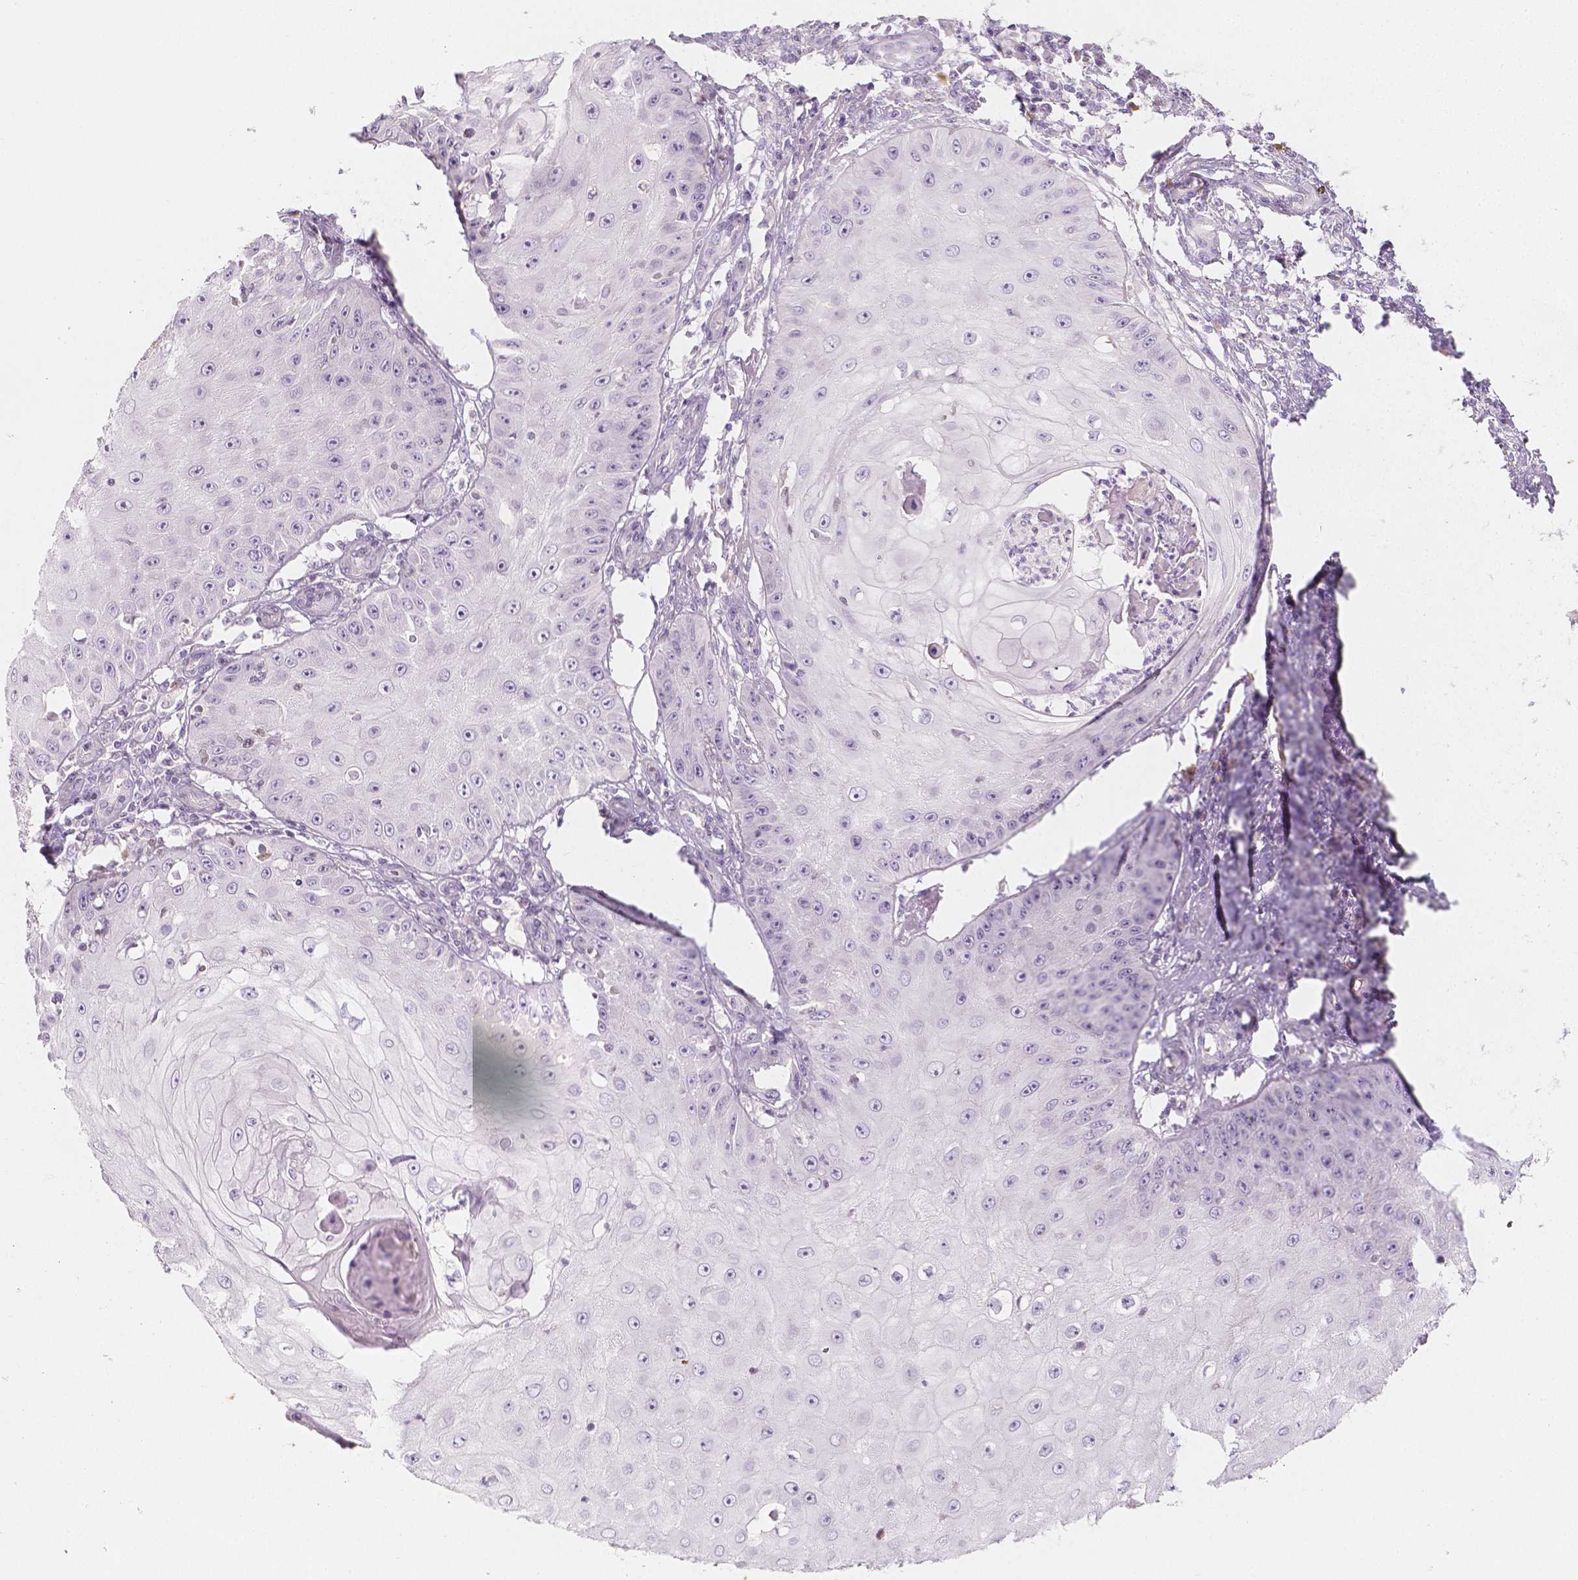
{"staining": {"intensity": "negative", "quantity": "none", "location": "none"}, "tissue": "skin cancer", "cell_type": "Tumor cells", "image_type": "cancer", "snomed": [{"axis": "morphology", "description": "Squamous cell carcinoma, NOS"}, {"axis": "topography", "description": "Skin"}], "caption": "This image is of skin cancer (squamous cell carcinoma) stained with immunohistochemistry (IHC) to label a protein in brown with the nuclei are counter-stained blue. There is no expression in tumor cells.", "gene": "BATF", "patient": {"sex": "male", "age": 70}}